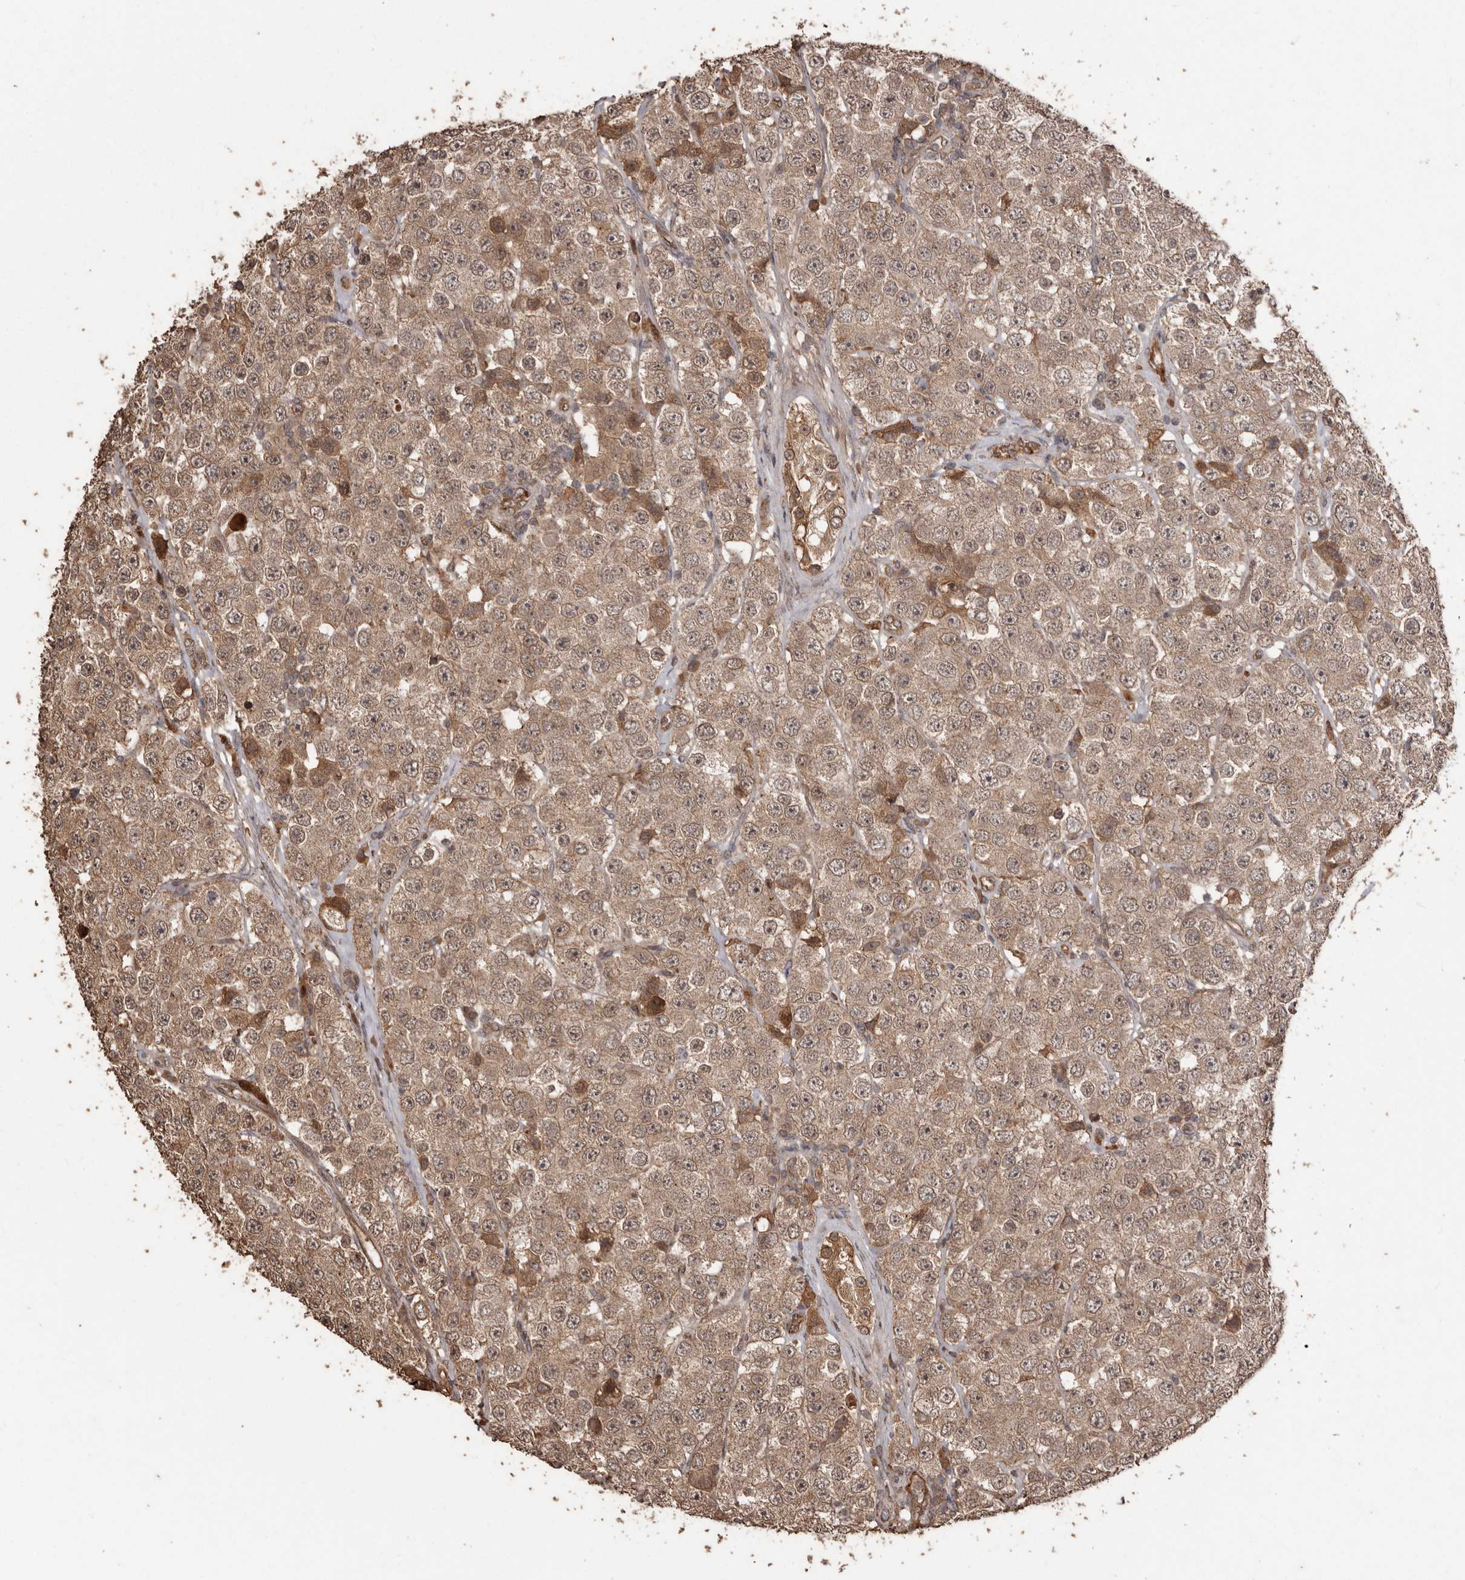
{"staining": {"intensity": "weak", "quantity": ">75%", "location": "cytoplasmic/membranous"}, "tissue": "testis cancer", "cell_type": "Tumor cells", "image_type": "cancer", "snomed": [{"axis": "morphology", "description": "Seminoma, NOS"}, {"axis": "topography", "description": "Testis"}], "caption": "Approximately >75% of tumor cells in testis seminoma demonstrate weak cytoplasmic/membranous protein positivity as visualized by brown immunohistochemical staining.", "gene": "NUP43", "patient": {"sex": "male", "age": 28}}